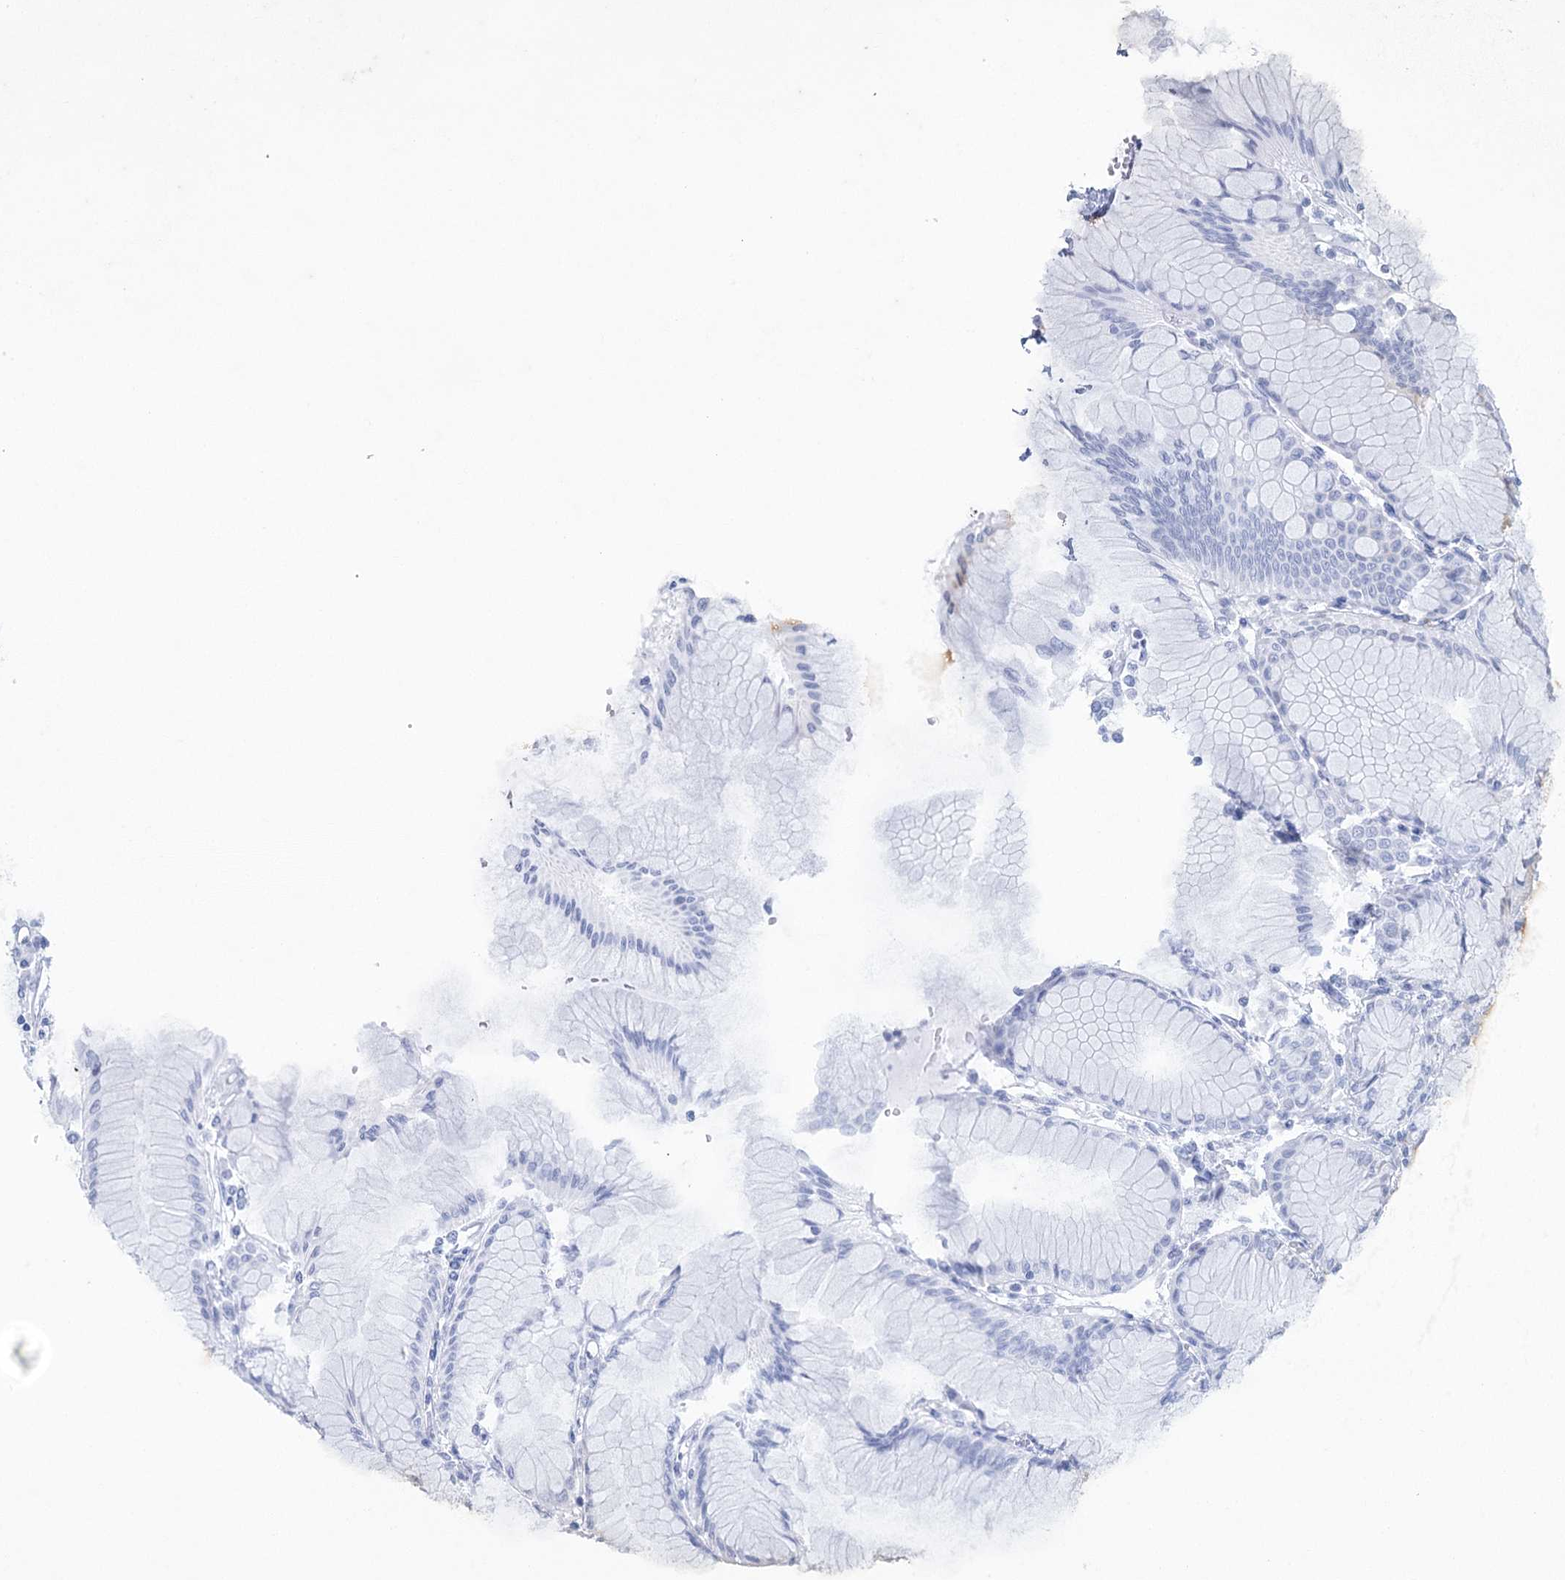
{"staining": {"intensity": "weak", "quantity": "<25%", "location": "cytoplasmic/membranous"}, "tissue": "stomach", "cell_type": "Glandular cells", "image_type": "normal", "snomed": [{"axis": "morphology", "description": "Normal tissue, NOS"}, {"axis": "topography", "description": "Stomach"}], "caption": "The IHC histopathology image has no significant positivity in glandular cells of stomach. (DAB immunohistochemistry visualized using brightfield microscopy, high magnification).", "gene": "CCDC88A", "patient": {"sex": "female", "age": 57}}